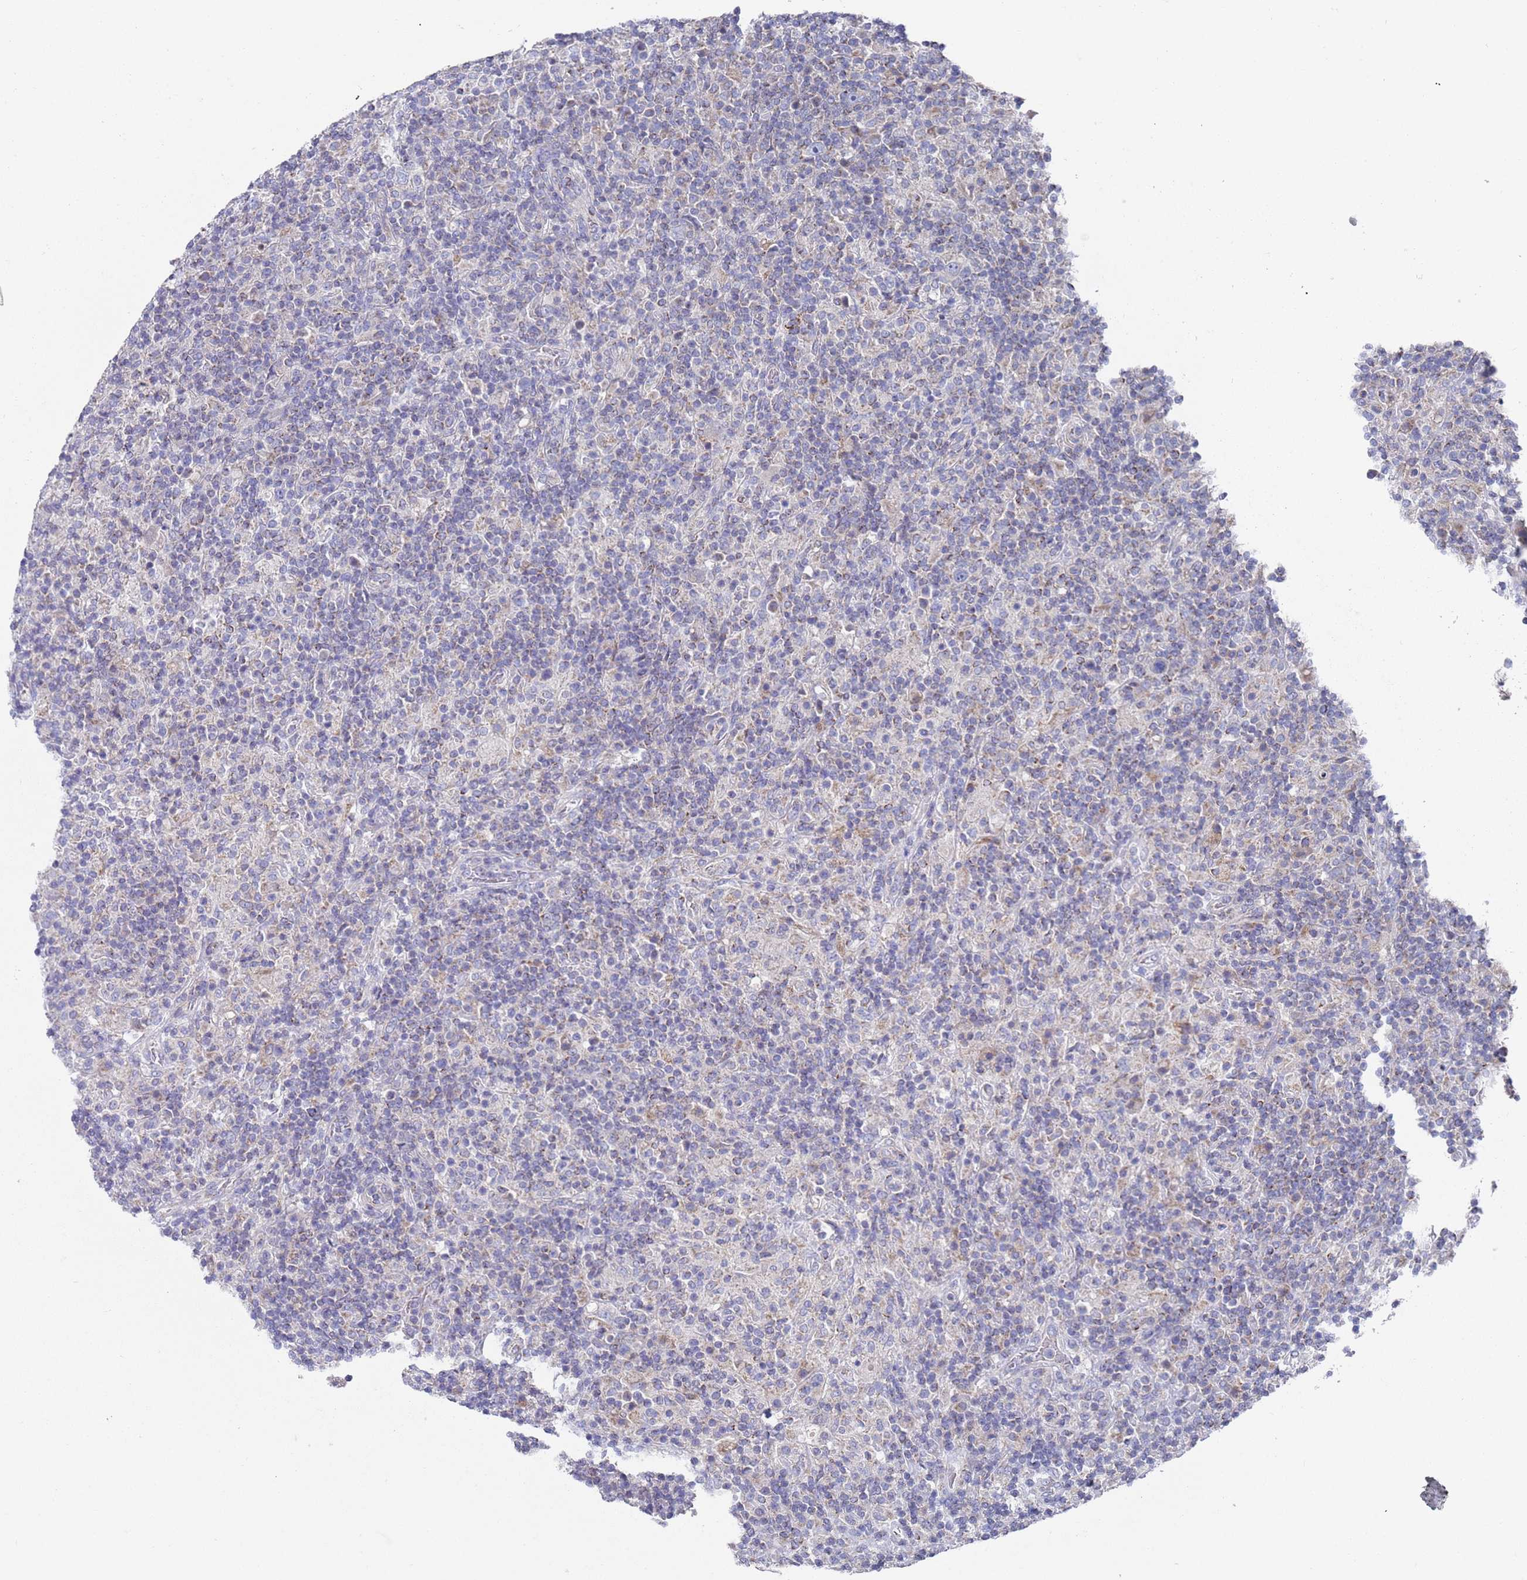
{"staining": {"intensity": "negative", "quantity": "none", "location": "none"}, "tissue": "lymphoma", "cell_type": "Tumor cells", "image_type": "cancer", "snomed": [{"axis": "morphology", "description": "Hodgkin's disease, NOS"}, {"axis": "topography", "description": "Lymph node"}], "caption": "Immunohistochemistry (IHC) histopathology image of neoplastic tissue: lymphoma stained with DAB demonstrates no significant protein staining in tumor cells.", "gene": "NPEPPS", "patient": {"sex": "male", "age": 70}}